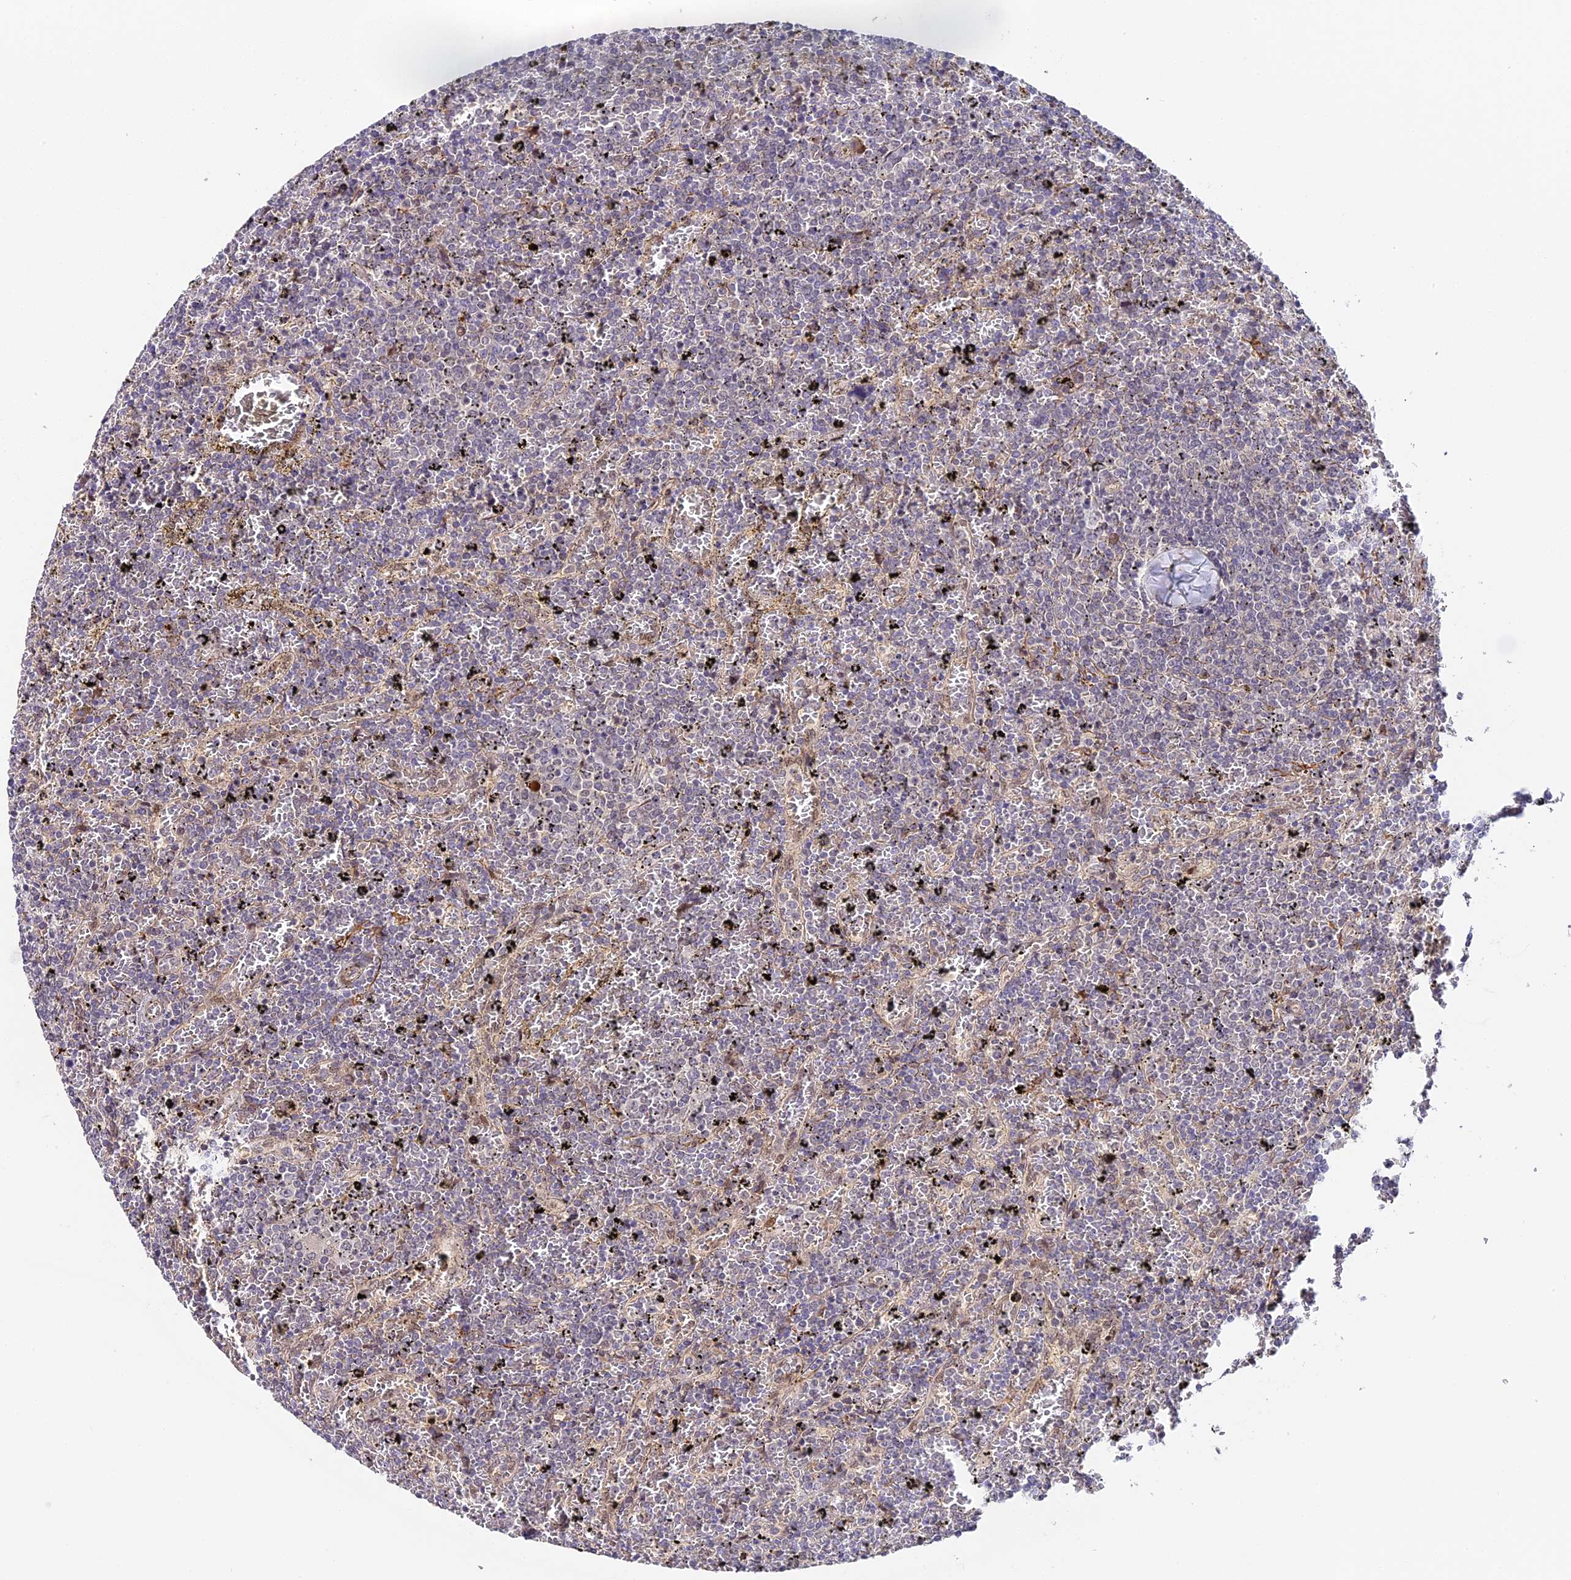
{"staining": {"intensity": "negative", "quantity": "none", "location": "none"}, "tissue": "lymphoma", "cell_type": "Tumor cells", "image_type": "cancer", "snomed": [{"axis": "morphology", "description": "Malignant lymphoma, non-Hodgkin's type, Low grade"}, {"axis": "topography", "description": "Spleen"}], "caption": "Tumor cells are negative for brown protein staining in malignant lymphoma, non-Hodgkin's type (low-grade).", "gene": "IMPACT", "patient": {"sex": "female", "age": 77}}